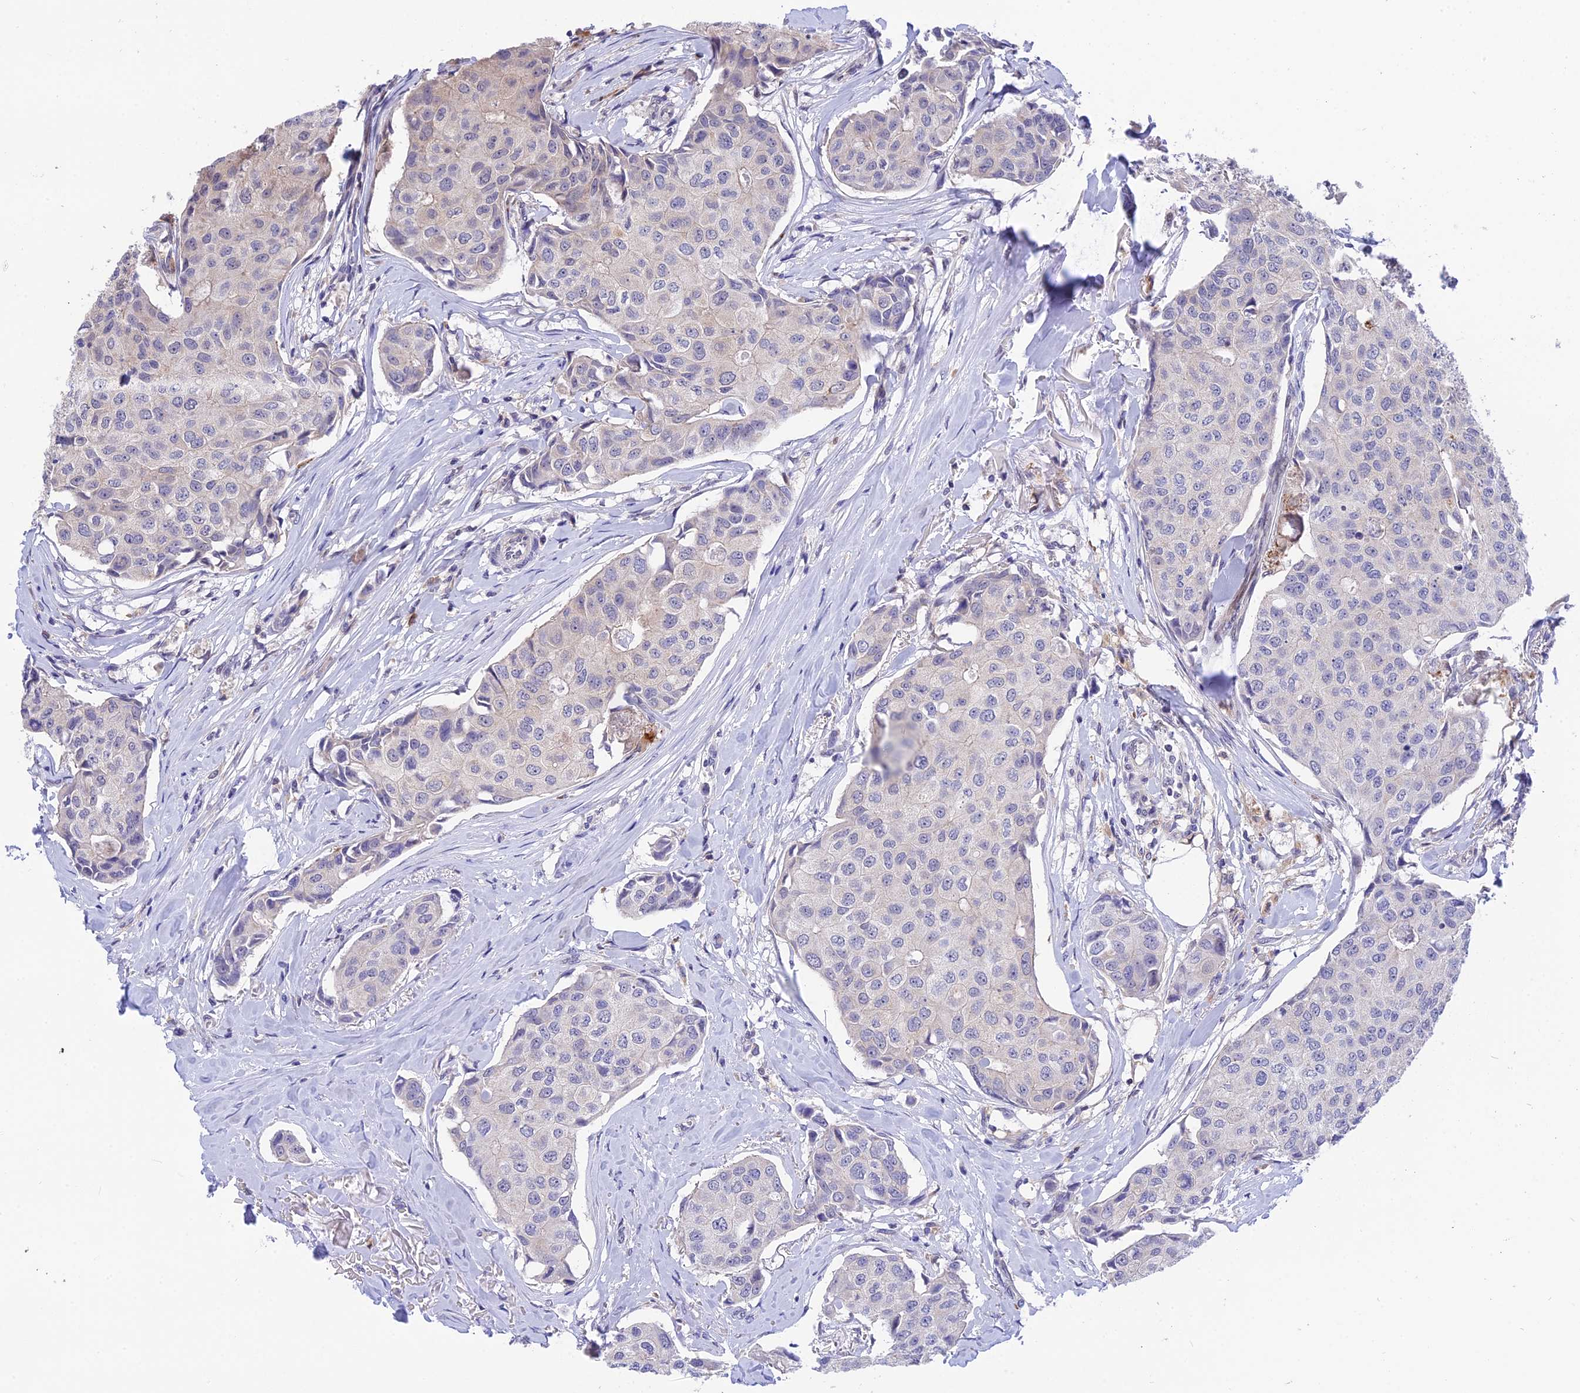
{"staining": {"intensity": "negative", "quantity": "none", "location": "none"}, "tissue": "breast cancer", "cell_type": "Tumor cells", "image_type": "cancer", "snomed": [{"axis": "morphology", "description": "Duct carcinoma"}, {"axis": "topography", "description": "Breast"}], "caption": "DAB immunohistochemical staining of human breast cancer (infiltrating ductal carcinoma) demonstrates no significant staining in tumor cells.", "gene": "KCTD14", "patient": {"sex": "female", "age": 80}}